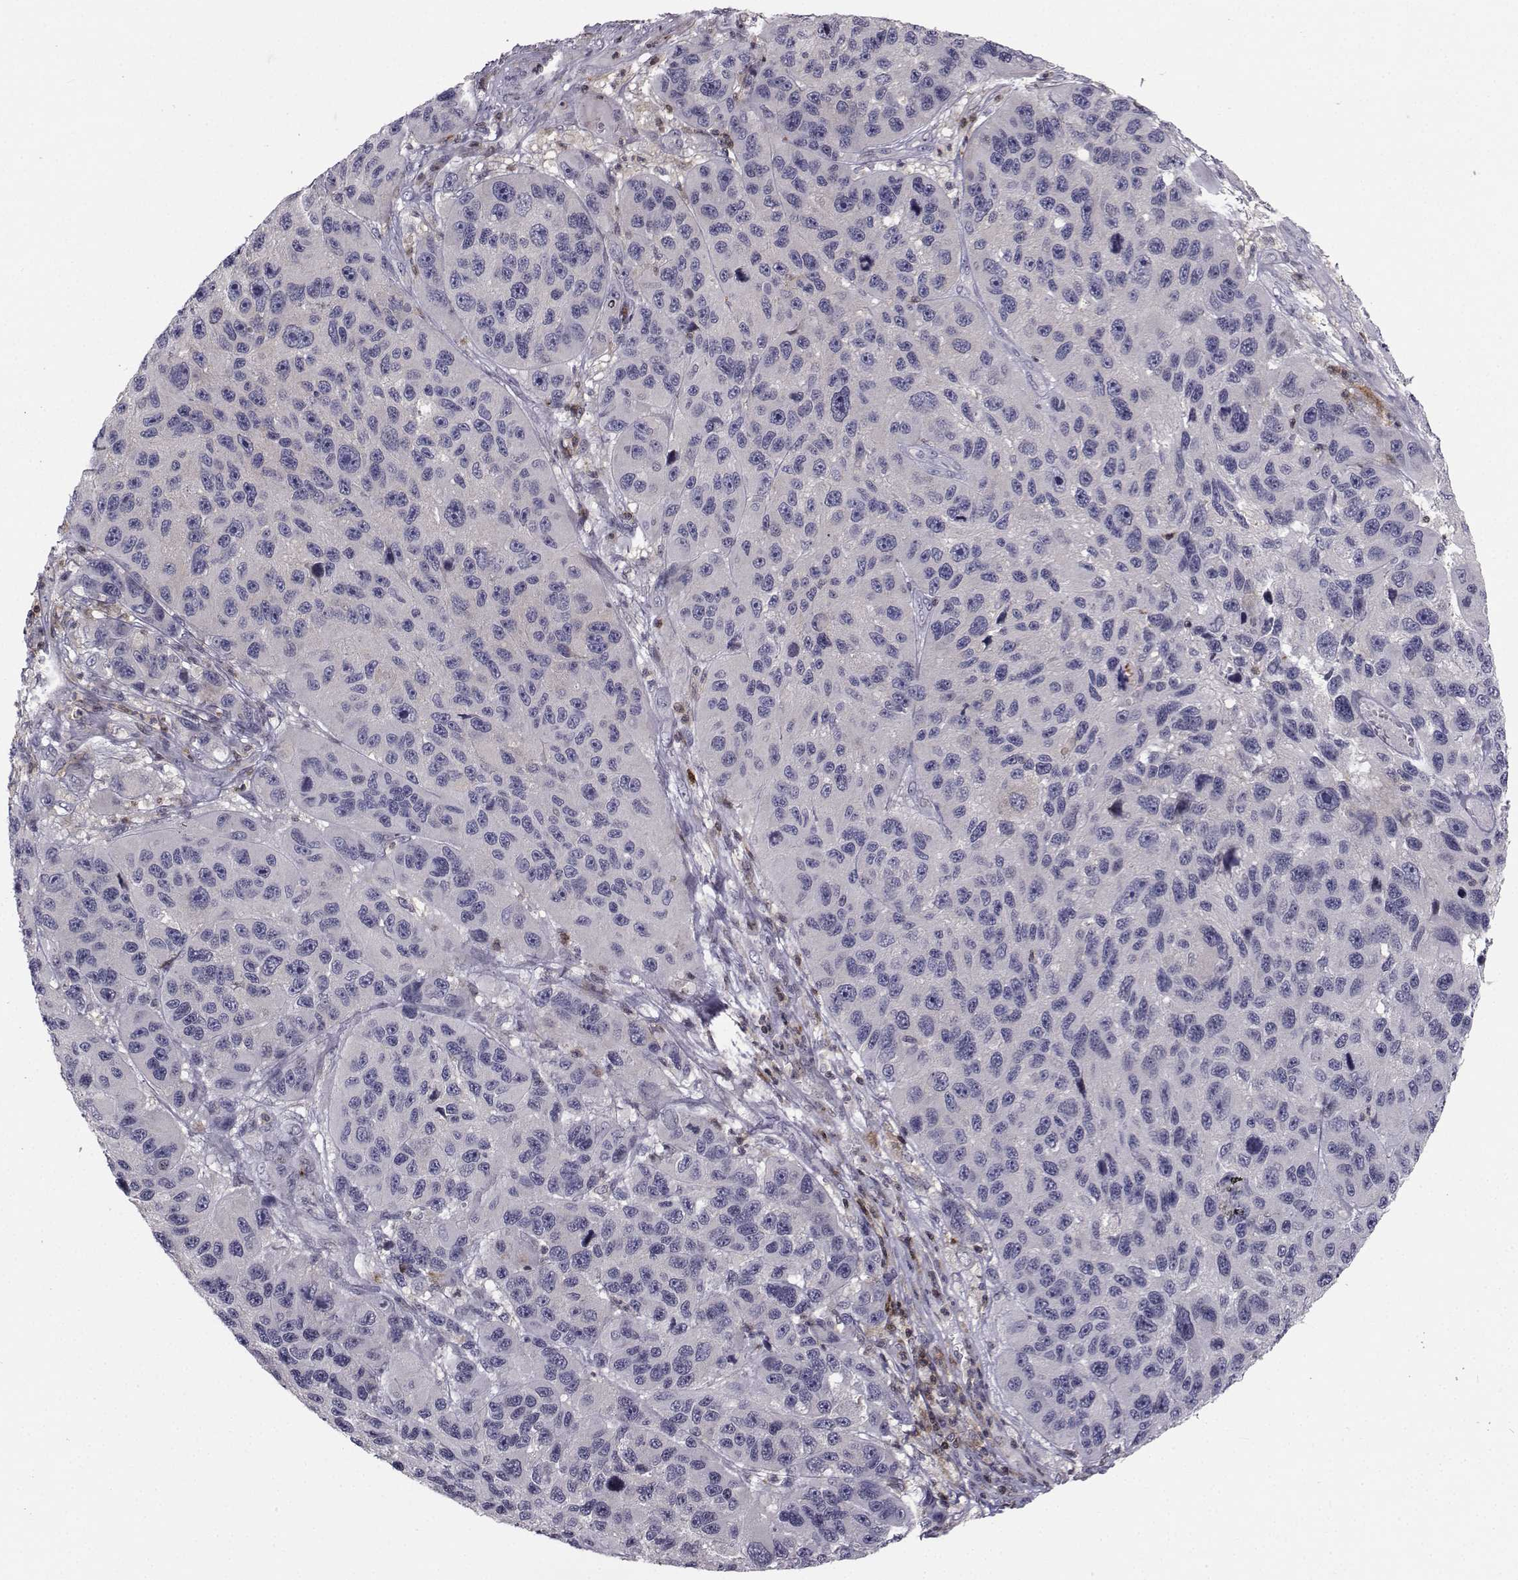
{"staining": {"intensity": "negative", "quantity": "none", "location": "none"}, "tissue": "melanoma", "cell_type": "Tumor cells", "image_type": "cancer", "snomed": [{"axis": "morphology", "description": "Malignant melanoma, NOS"}, {"axis": "topography", "description": "Skin"}], "caption": "Melanoma was stained to show a protein in brown. There is no significant staining in tumor cells.", "gene": "PCP4L1", "patient": {"sex": "male", "age": 53}}